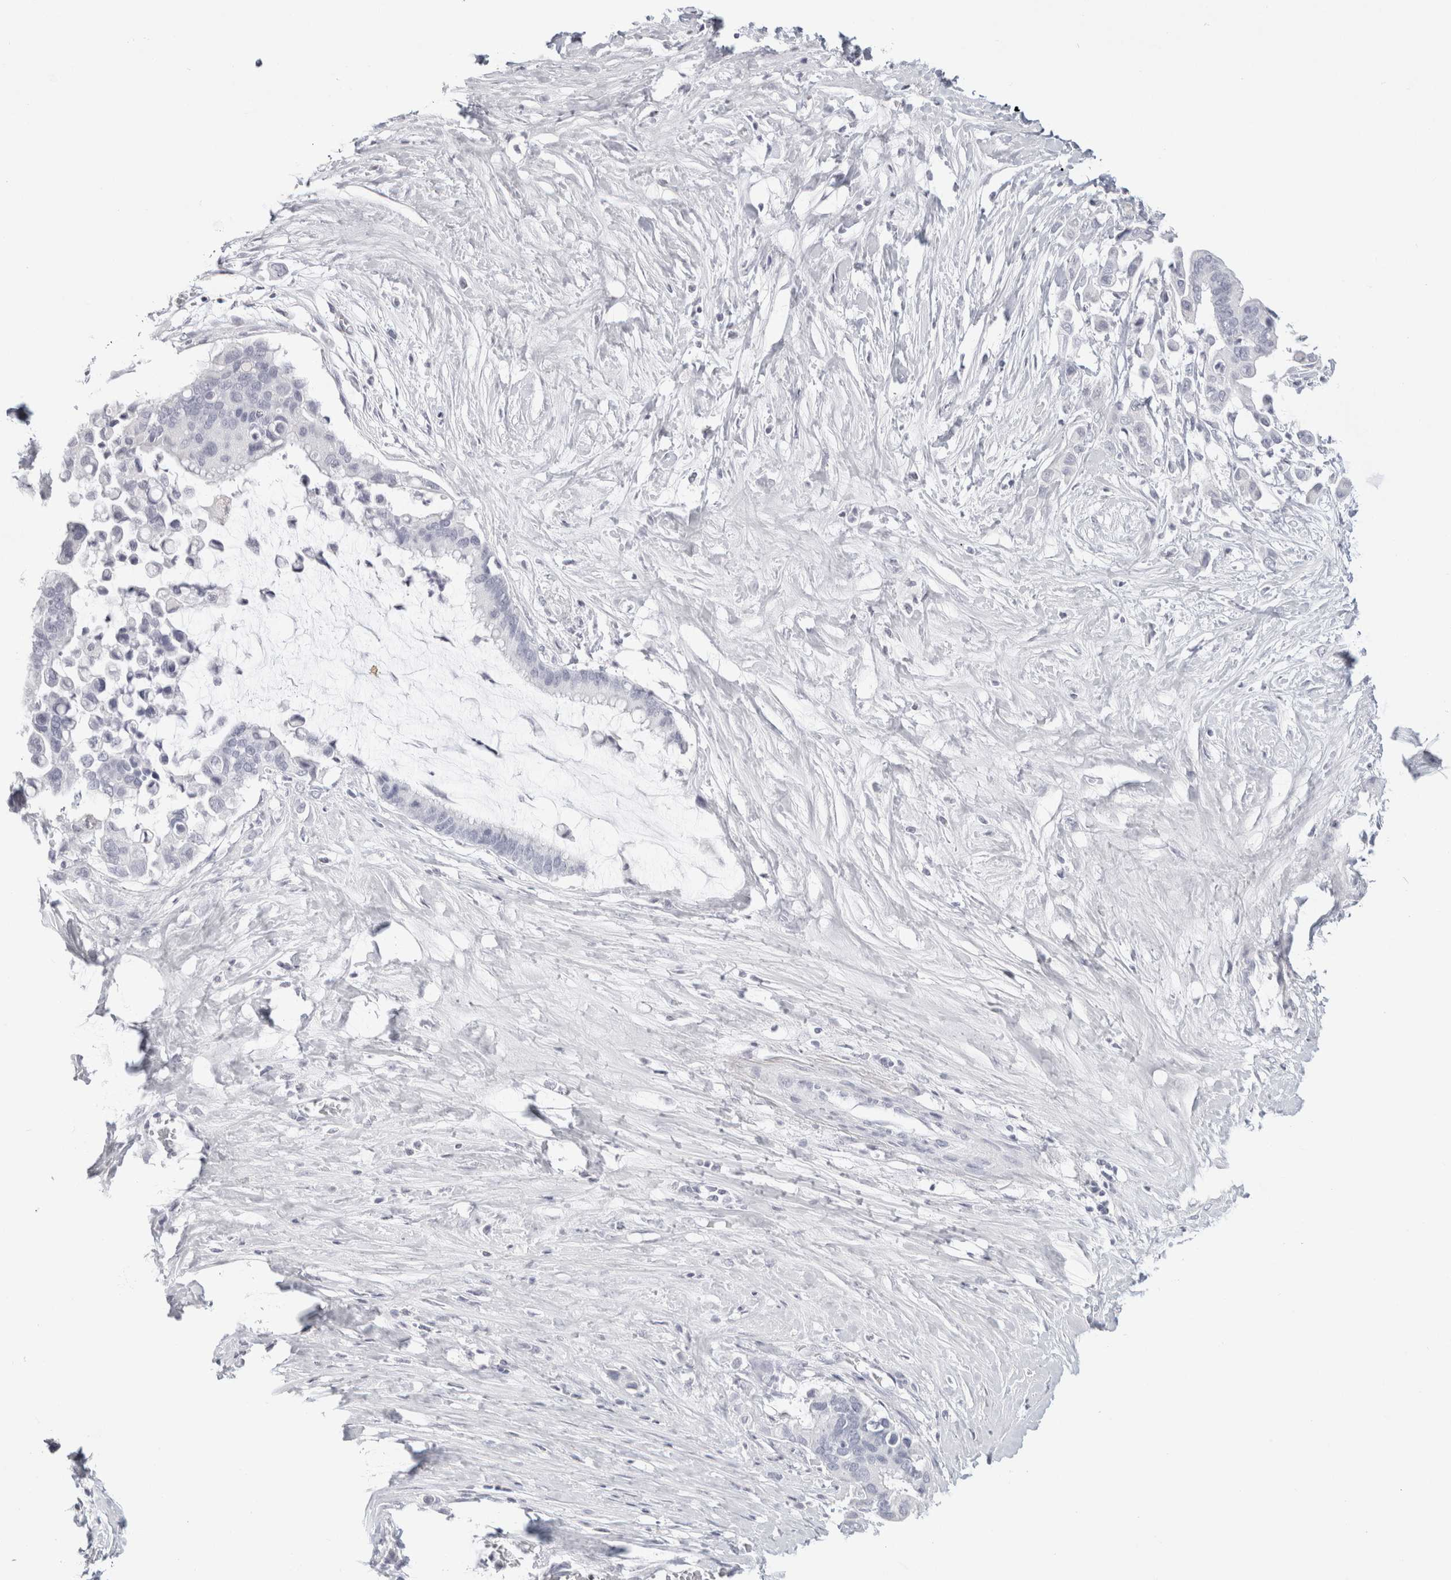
{"staining": {"intensity": "negative", "quantity": "none", "location": "none"}, "tissue": "pancreatic cancer", "cell_type": "Tumor cells", "image_type": "cancer", "snomed": [{"axis": "morphology", "description": "Adenocarcinoma, NOS"}, {"axis": "topography", "description": "Pancreas"}], "caption": "Micrograph shows no significant protein positivity in tumor cells of pancreatic cancer. (Stains: DAB IHC with hematoxylin counter stain, Microscopy: brightfield microscopy at high magnification).", "gene": "GARIN1A", "patient": {"sex": "male", "age": 41}}